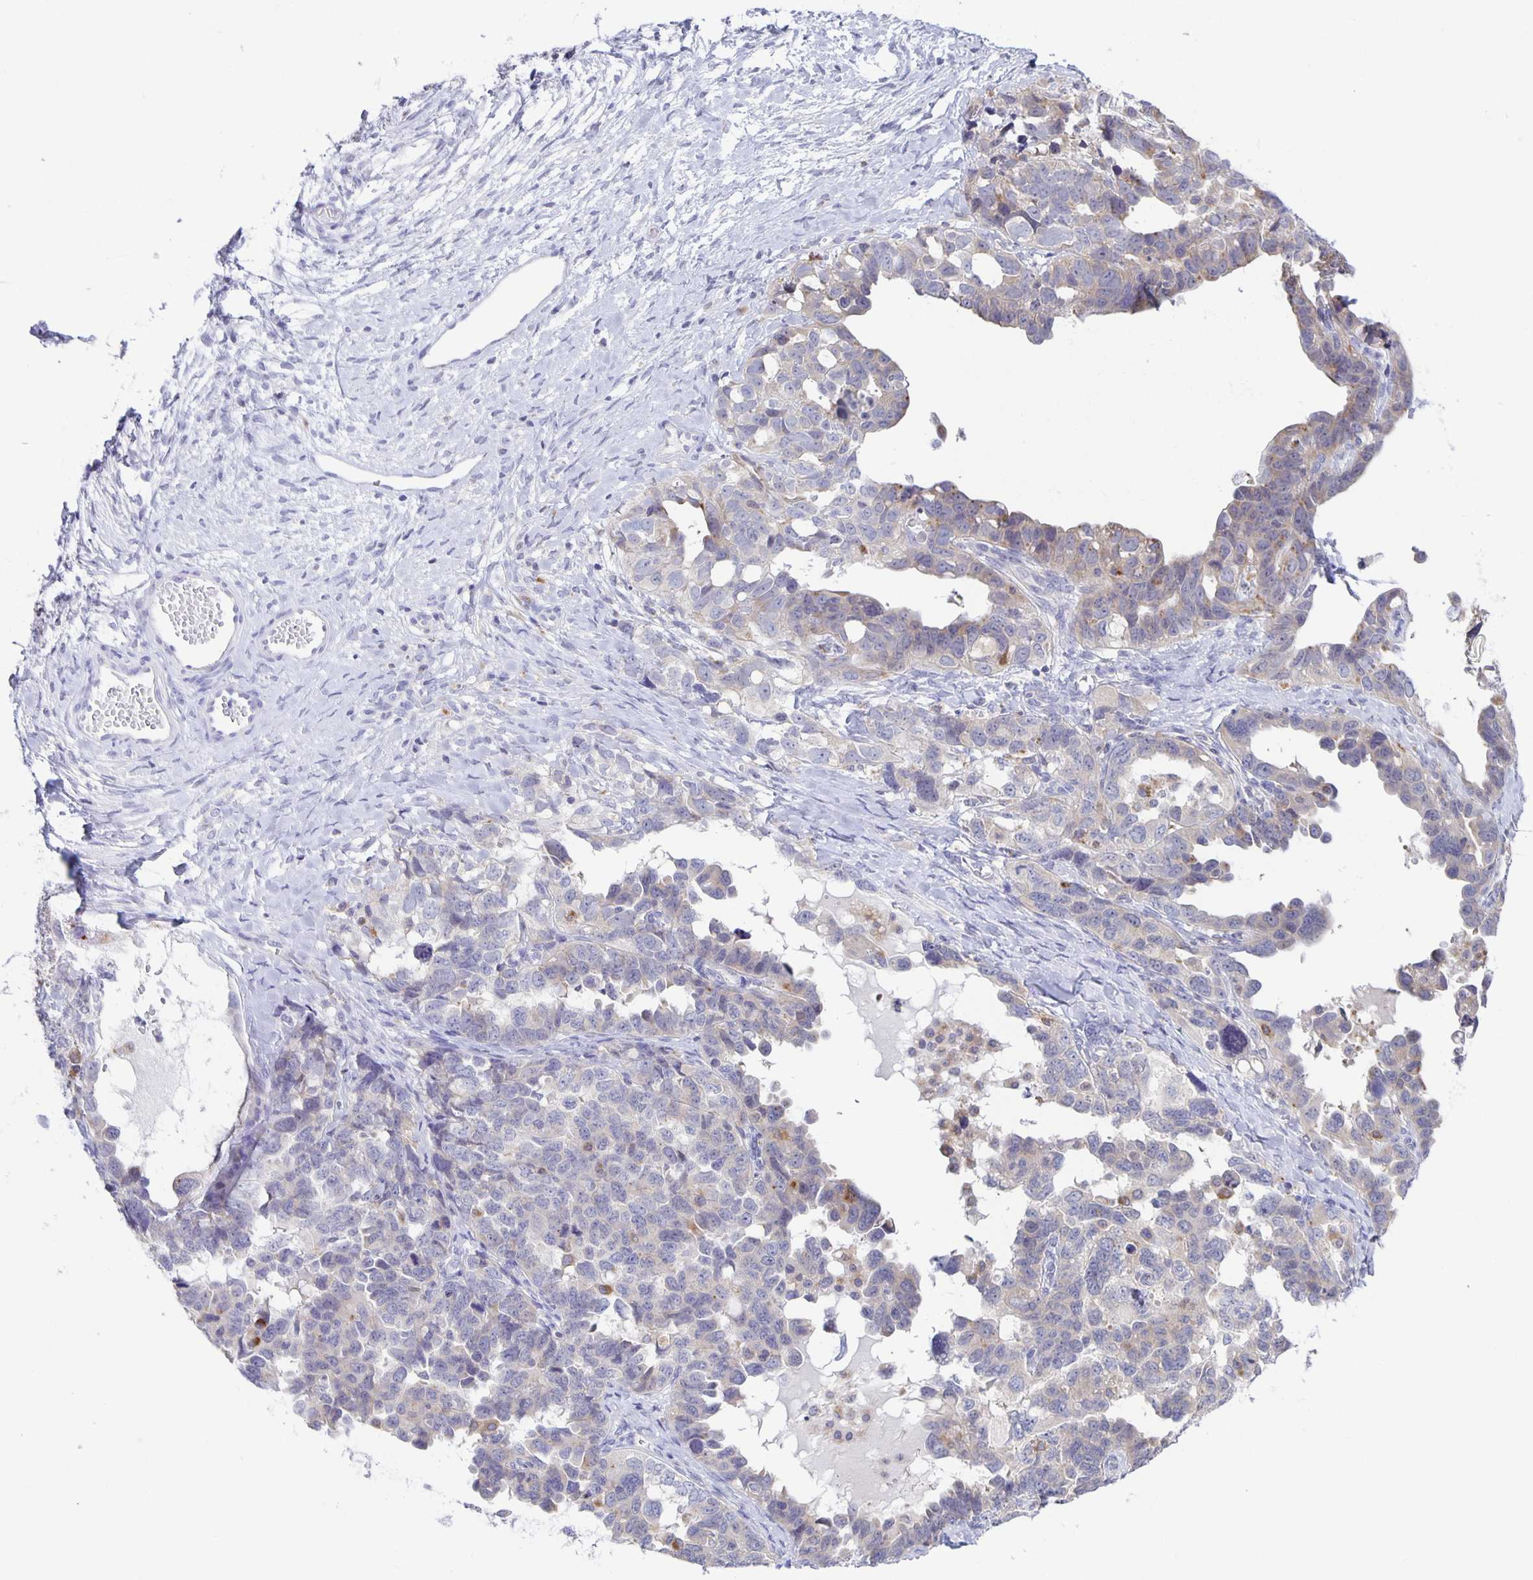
{"staining": {"intensity": "negative", "quantity": "none", "location": "none"}, "tissue": "ovarian cancer", "cell_type": "Tumor cells", "image_type": "cancer", "snomed": [{"axis": "morphology", "description": "Cystadenocarcinoma, serous, NOS"}, {"axis": "topography", "description": "Ovary"}], "caption": "Immunohistochemistry histopathology image of neoplastic tissue: human ovarian serous cystadenocarcinoma stained with DAB exhibits no significant protein positivity in tumor cells.", "gene": "LIPA", "patient": {"sex": "female", "age": 69}}